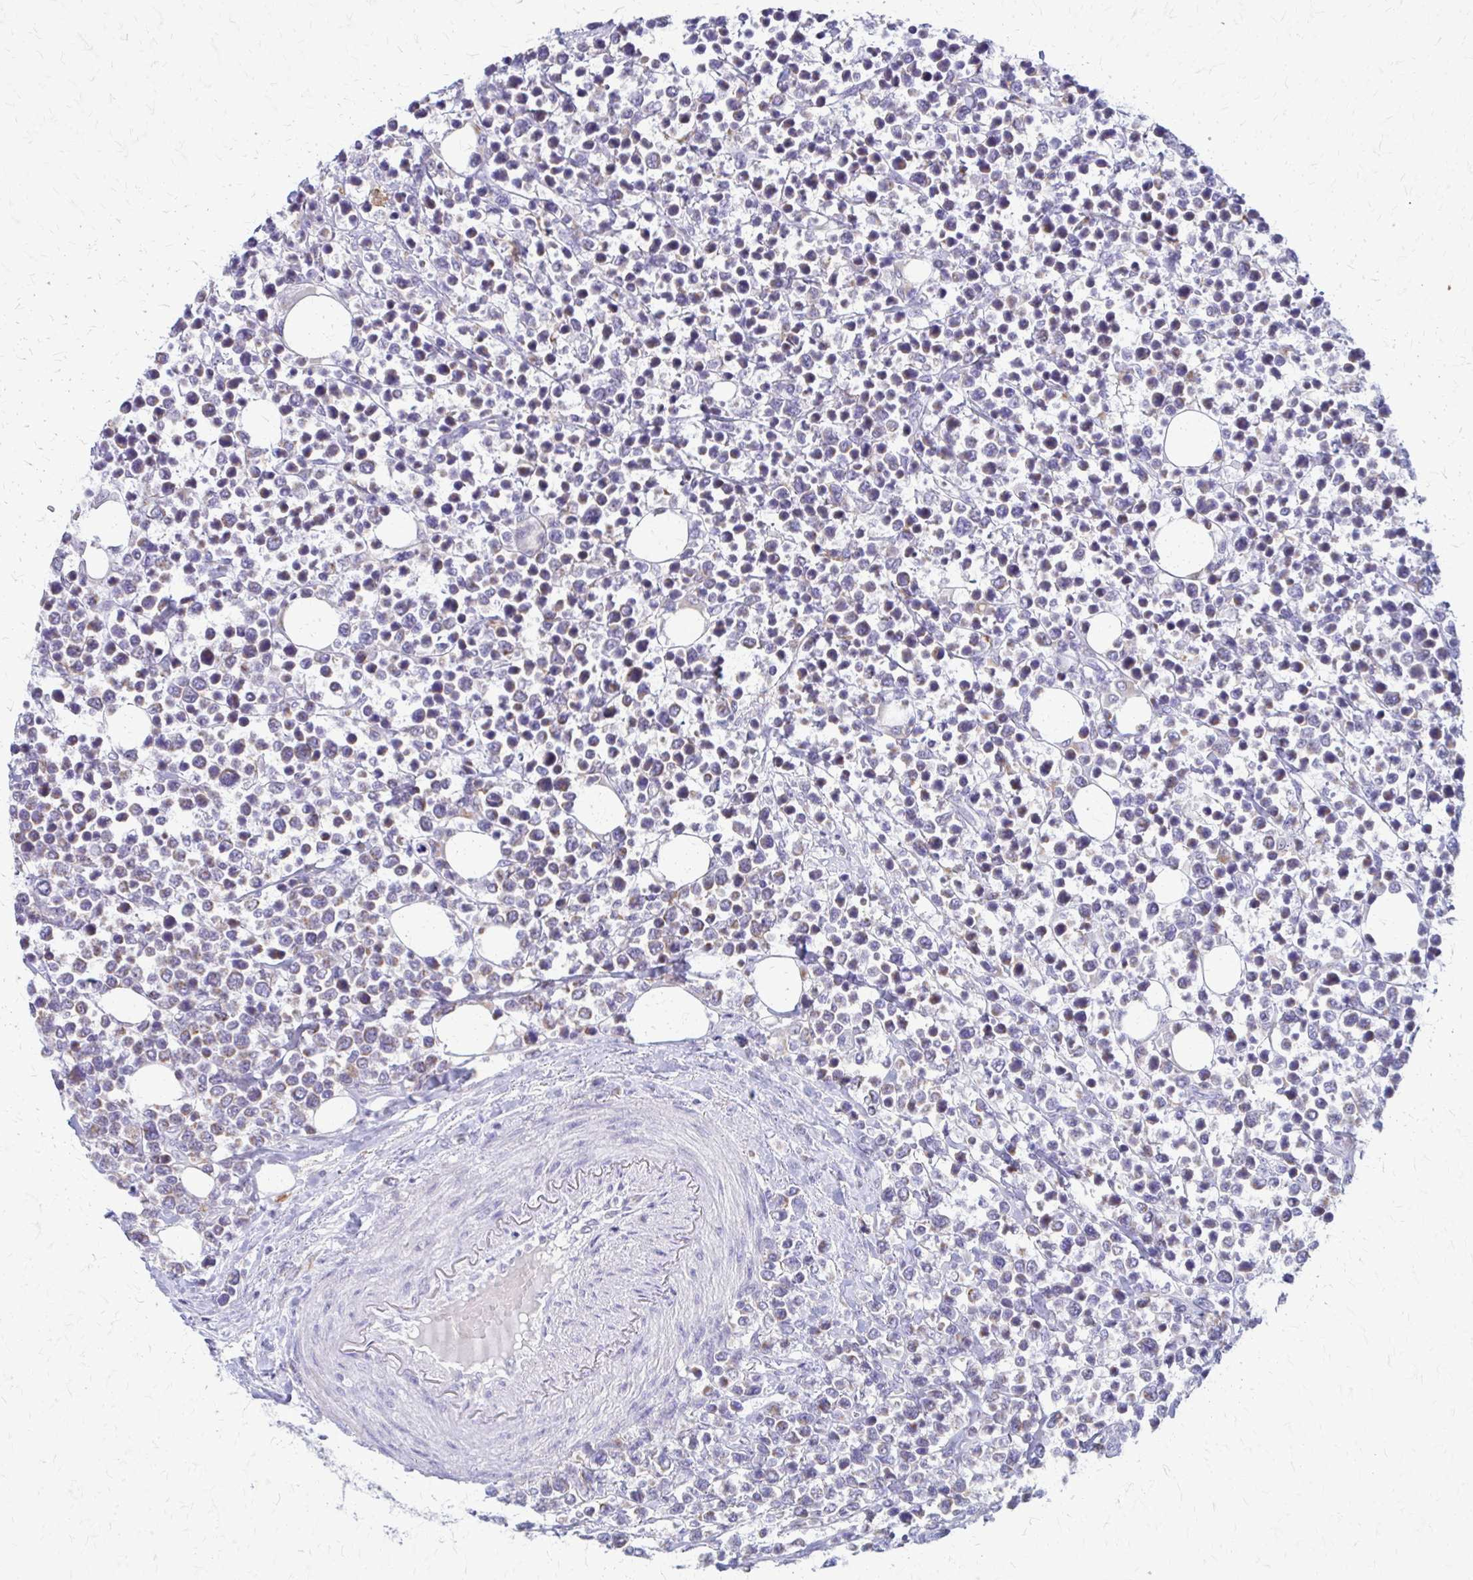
{"staining": {"intensity": "negative", "quantity": "none", "location": "none"}, "tissue": "lymphoma", "cell_type": "Tumor cells", "image_type": "cancer", "snomed": [{"axis": "morphology", "description": "Malignant lymphoma, non-Hodgkin's type, Low grade"}, {"axis": "topography", "description": "Lymph node"}], "caption": "Photomicrograph shows no significant protein staining in tumor cells of lymphoma.", "gene": "SAMD13", "patient": {"sex": "male", "age": 60}}